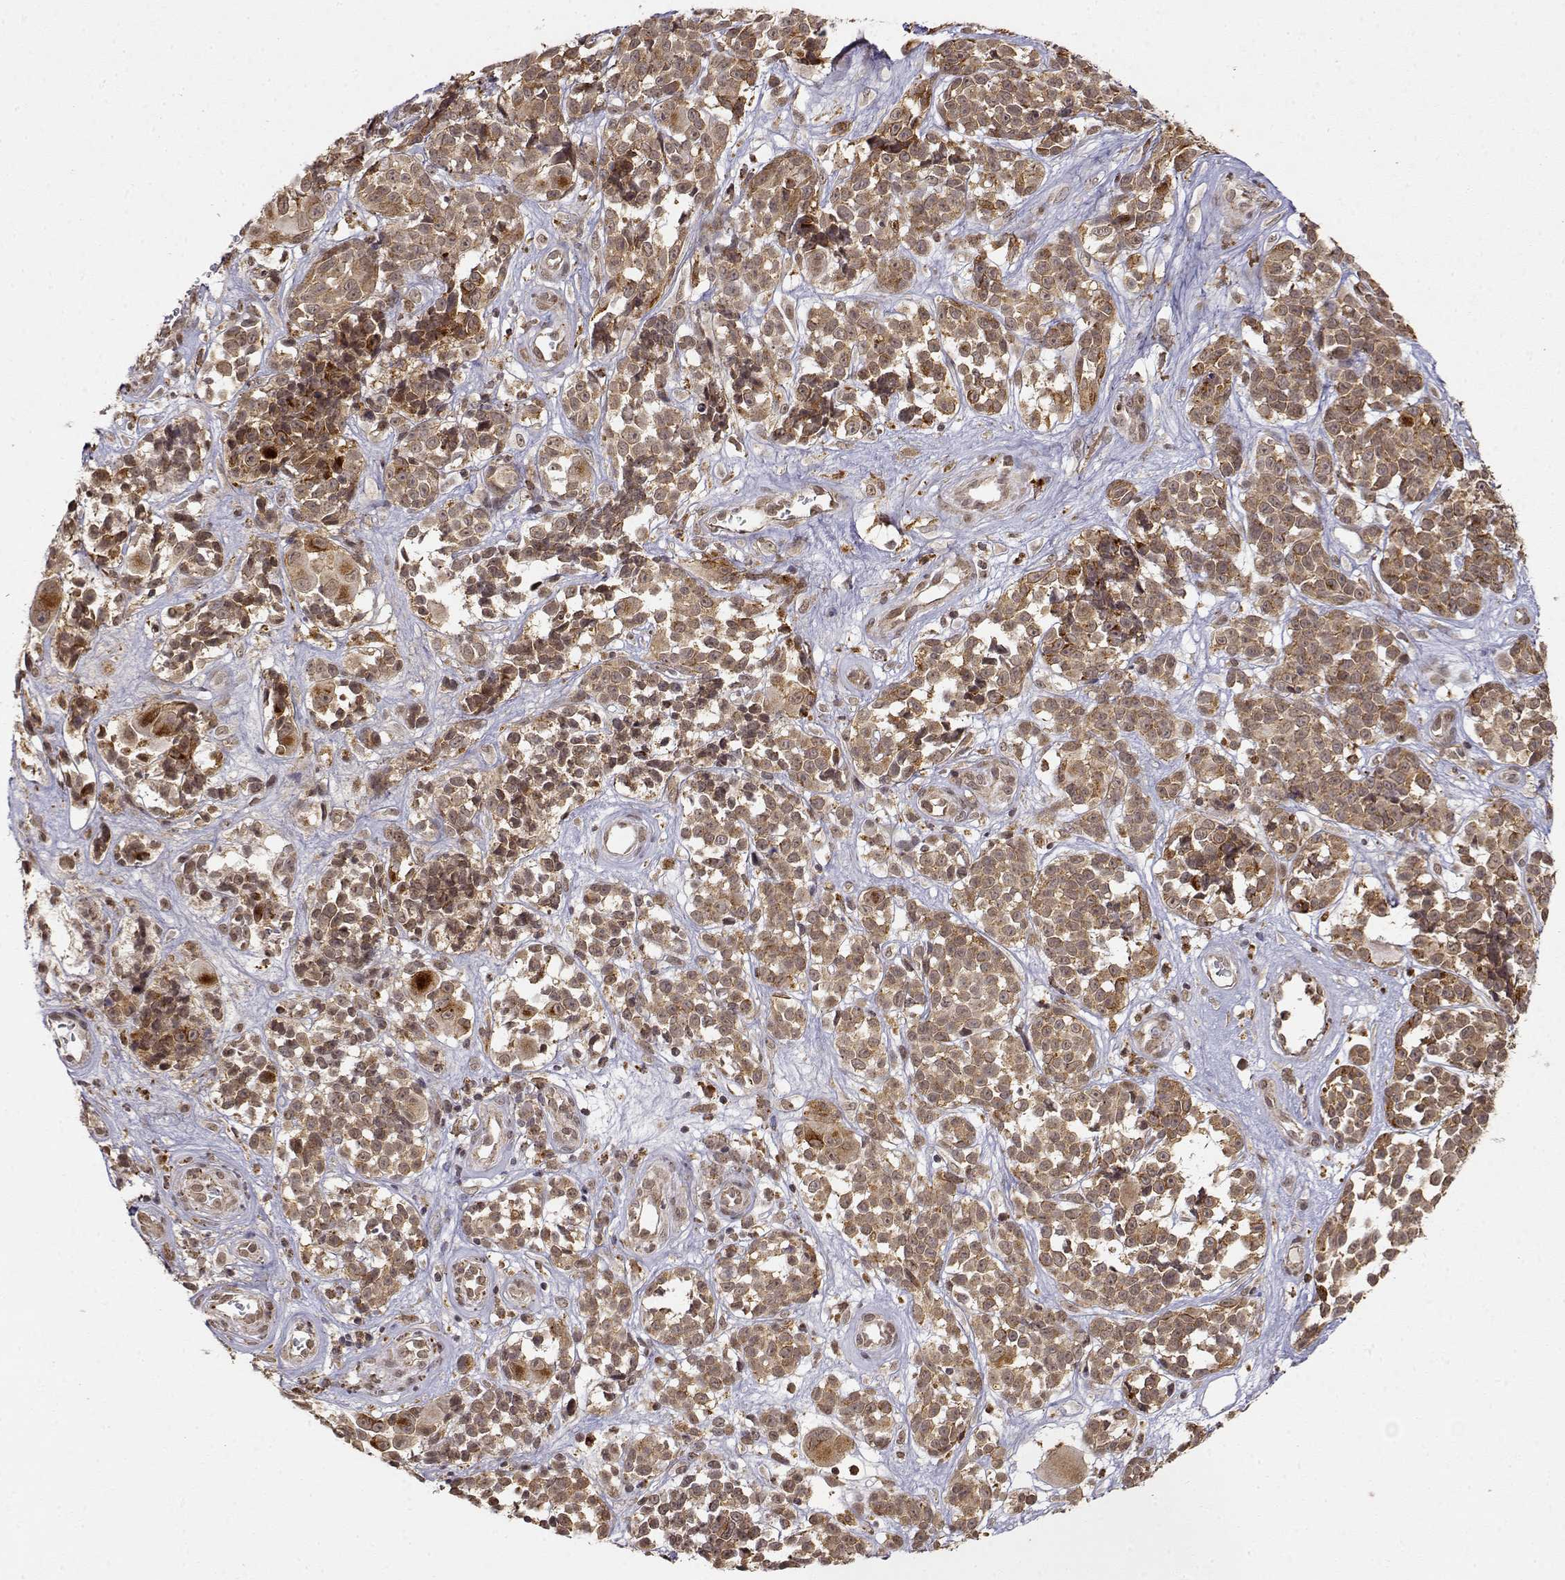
{"staining": {"intensity": "strong", "quantity": ">75%", "location": "cytoplasmic/membranous"}, "tissue": "melanoma", "cell_type": "Tumor cells", "image_type": "cancer", "snomed": [{"axis": "morphology", "description": "Malignant melanoma, NOS"}, {"axis": "topography", "description": "Skin"}], "caption": "A high amount of strong cytoplasmic/membranous expression is appreciated in approximately >75% of tumor cells in melanoma tissue.", "gene": "RNF13", "patient": {"sex": "female", "age": 88}}